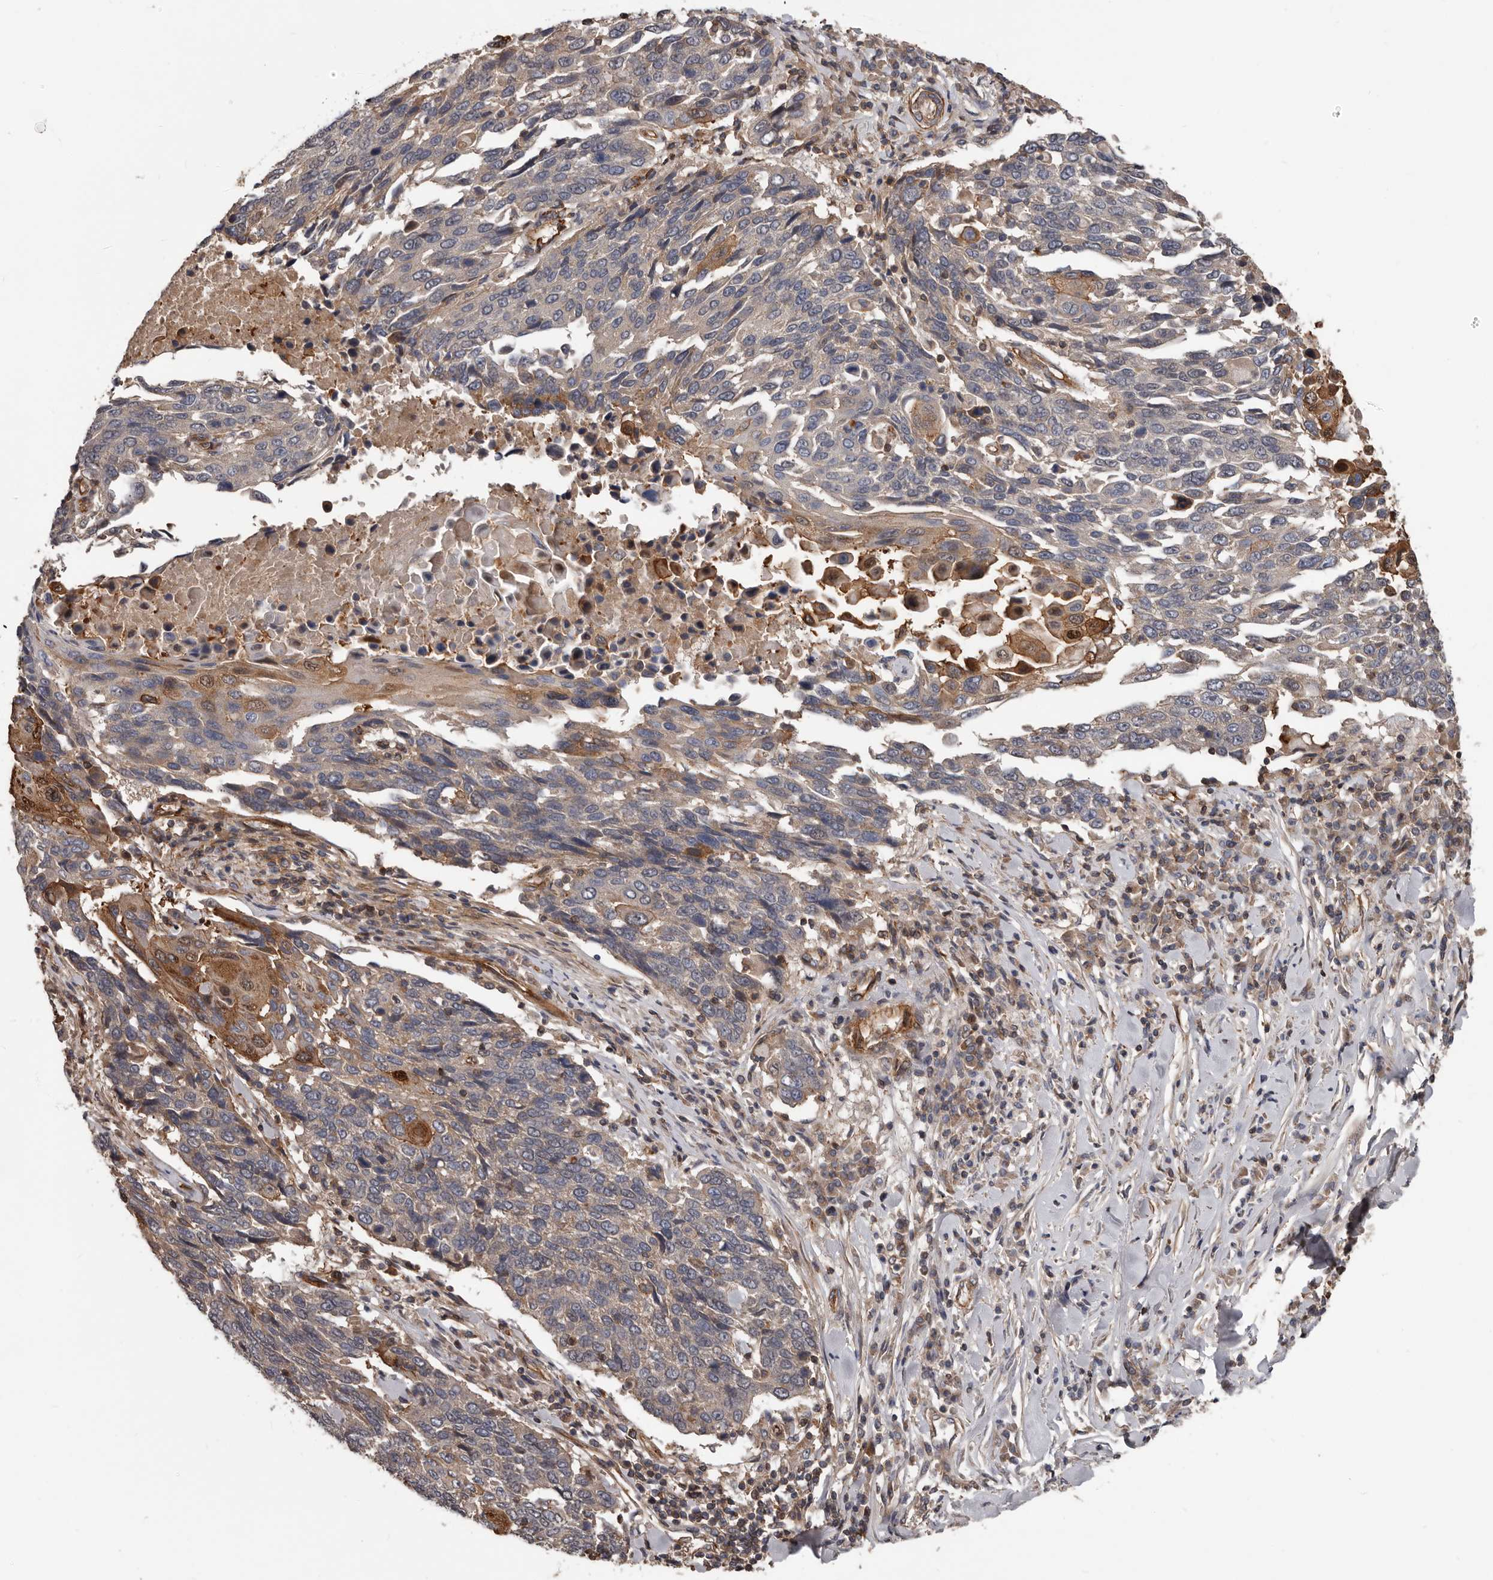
{"staining": {"intensity": "moderate", "quantity": "<25%", "location": "cytoplasmic/membranous"}, "tissue": "lung cancer", "cell_type": "Tumor cells", "image_type": "cancer", "snomed": [{"axis": "morphology", "description": "Squamous cell carcinoma, NOS"}, {"axis": "topography", "description": "Lung"}], "caption": "This image reveals immunohistochemistry staining of lung squamous cell carcinoma, with low moderate cytoplasmic/membranous expression in about <25% of tumor cells.", "gene": "PNRC2", "patient": {"sex": "male", "age": 66}}